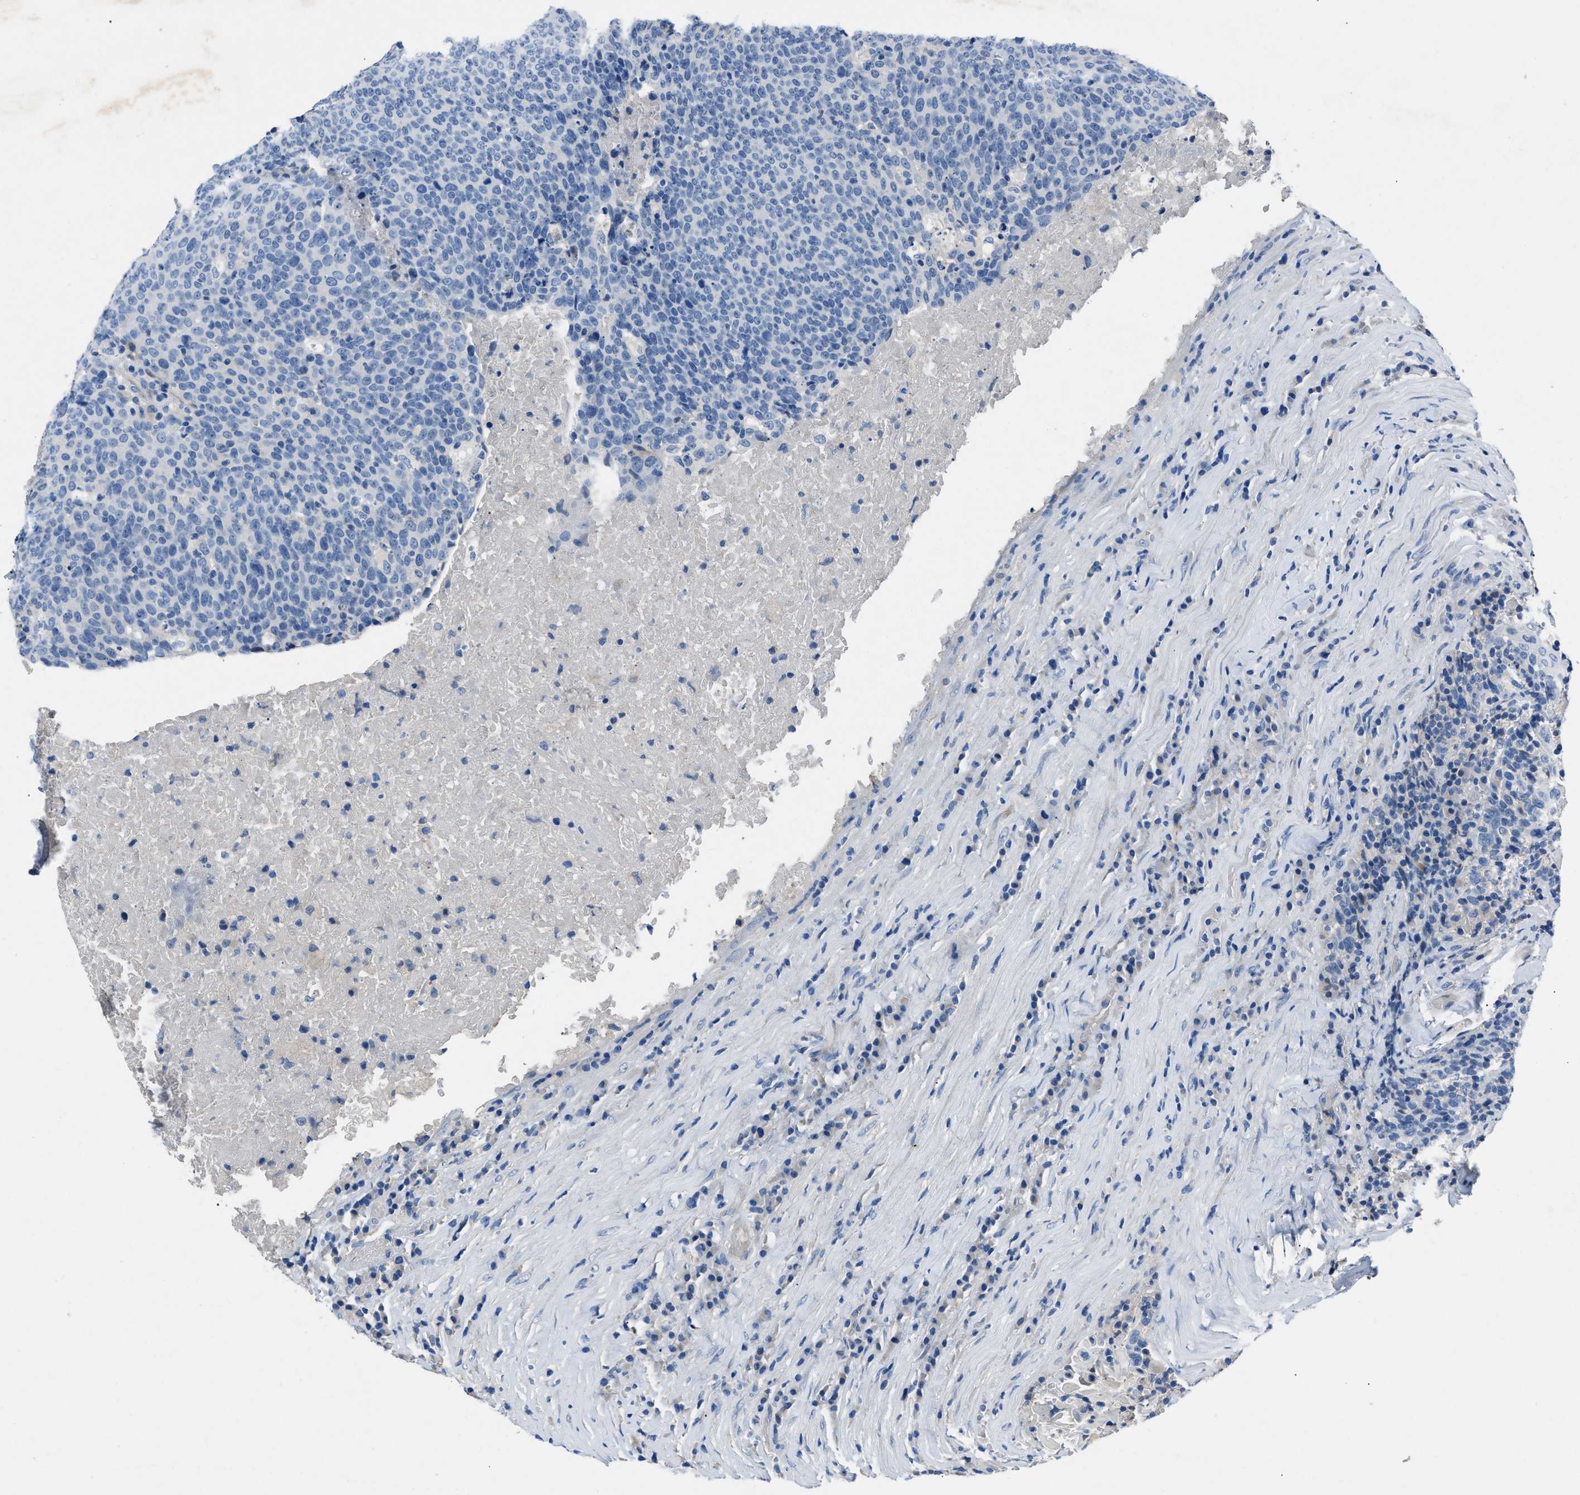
{"staining": {"intensity": "negative", "quantity": "none", "location": "none"}, "tissue": "head and neck cancer", "cell_type": "Tumor cells", "image_type": "cancer", "snomed": [{"axis": "morphology", "description": "Squamous cell carcinoma, NOS"}, {"axis": "morphology", "description": "Squamous cell carcinoma, metastatic, NOS"}, {"axis": "topography", "description": "Lymph node"}, {"axis": "topography", "description": "Head-Neck"}], "caption": "This is an immunohistochemistry (IHC) micrograph of head and neck cancer. There is no positivity in tumor cells.", "gene": "DNAAF5", "patient": {"sex": "male", "age": 62}}